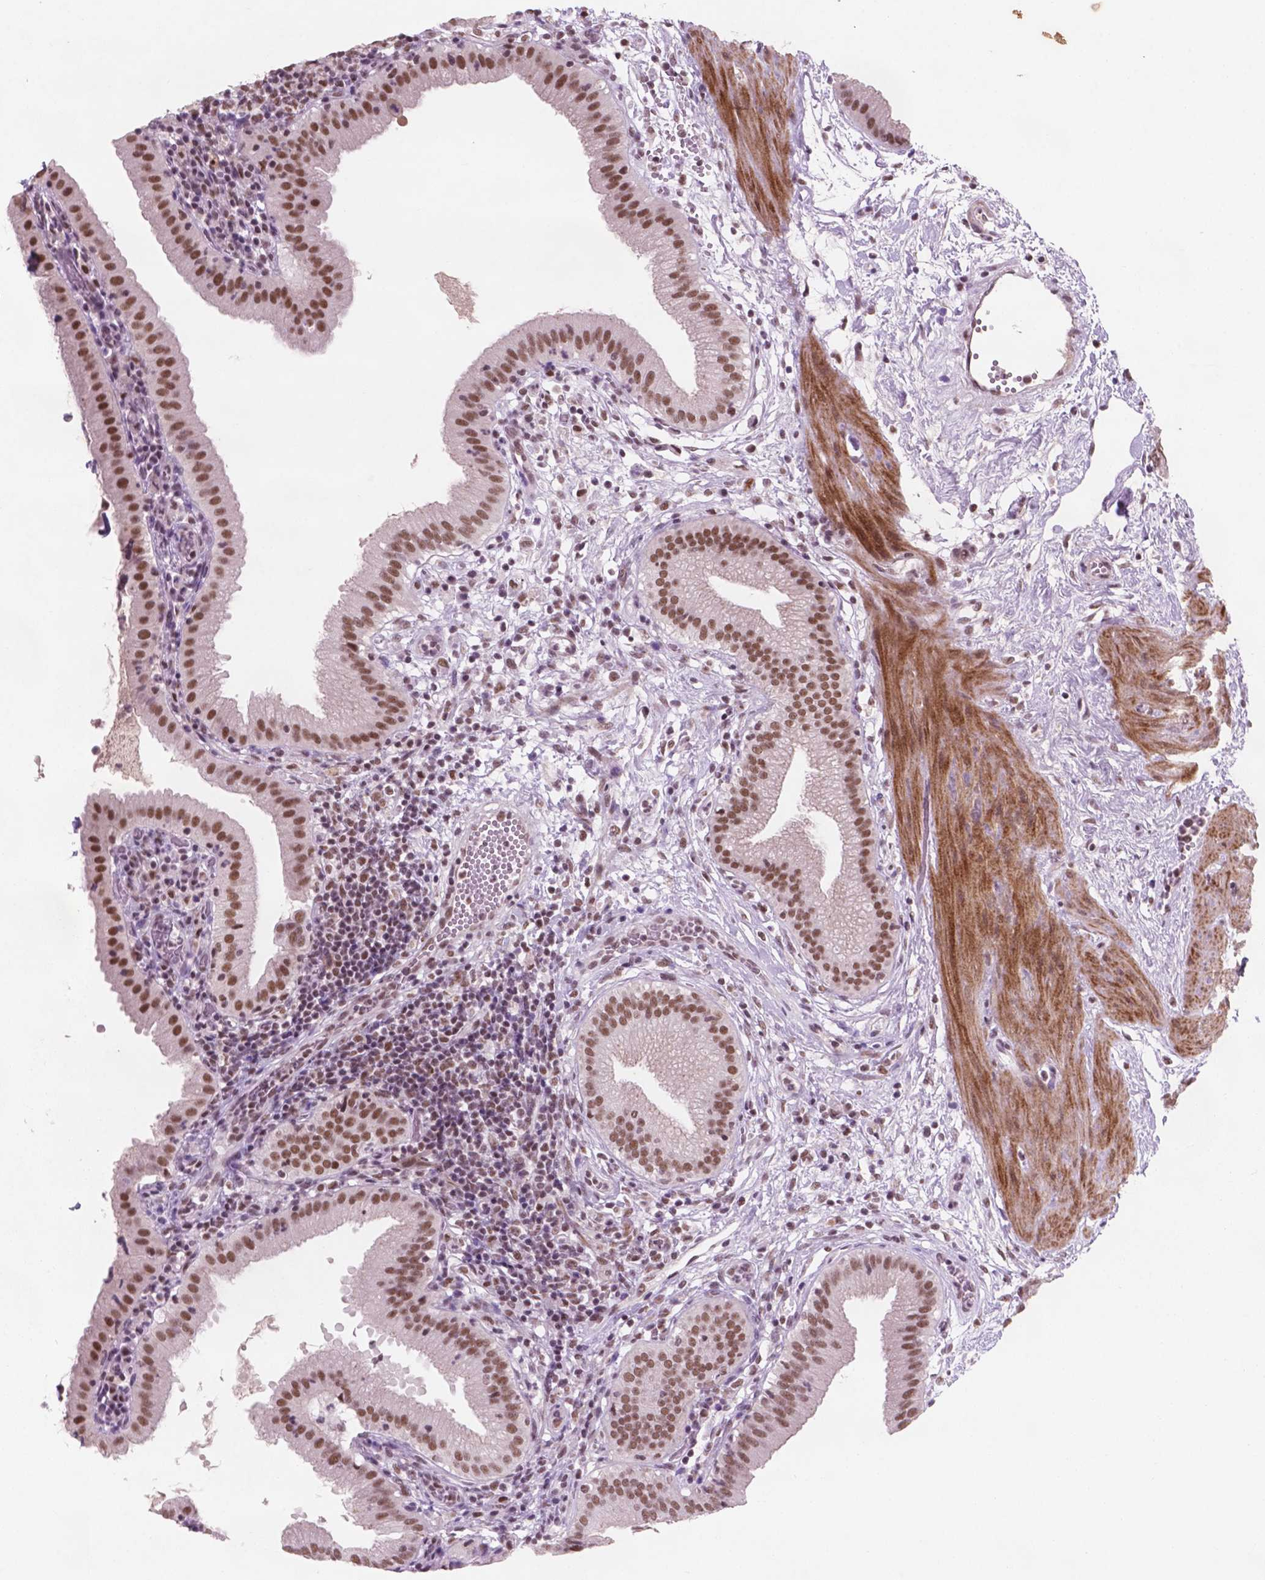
{"staining": {"intensity": "moderate", "quantity": ">75%", "location": "nuclear"}, "tissue": "gallbladder", "cell_type": "Glandular cells", "image_type": "normal", "snomed": [{"axis": "morphology", "description": "Normal tissue, NOS"}, {"axis": "topography", "description": "Gallbladder"}], "caption": "Immunohistochemistry staining of benign gallbladder, which exhibits medium levels of moderate nuclear staining in about >75% of glandular cells indicating moderate nuclear protein positivity. The staining was performed using DAB (brown) for protein detection and nuclei were counterstained in hematoxylin (blue).", "gene": "CTR9", "patient": {"sex": "female", "age": 65}}